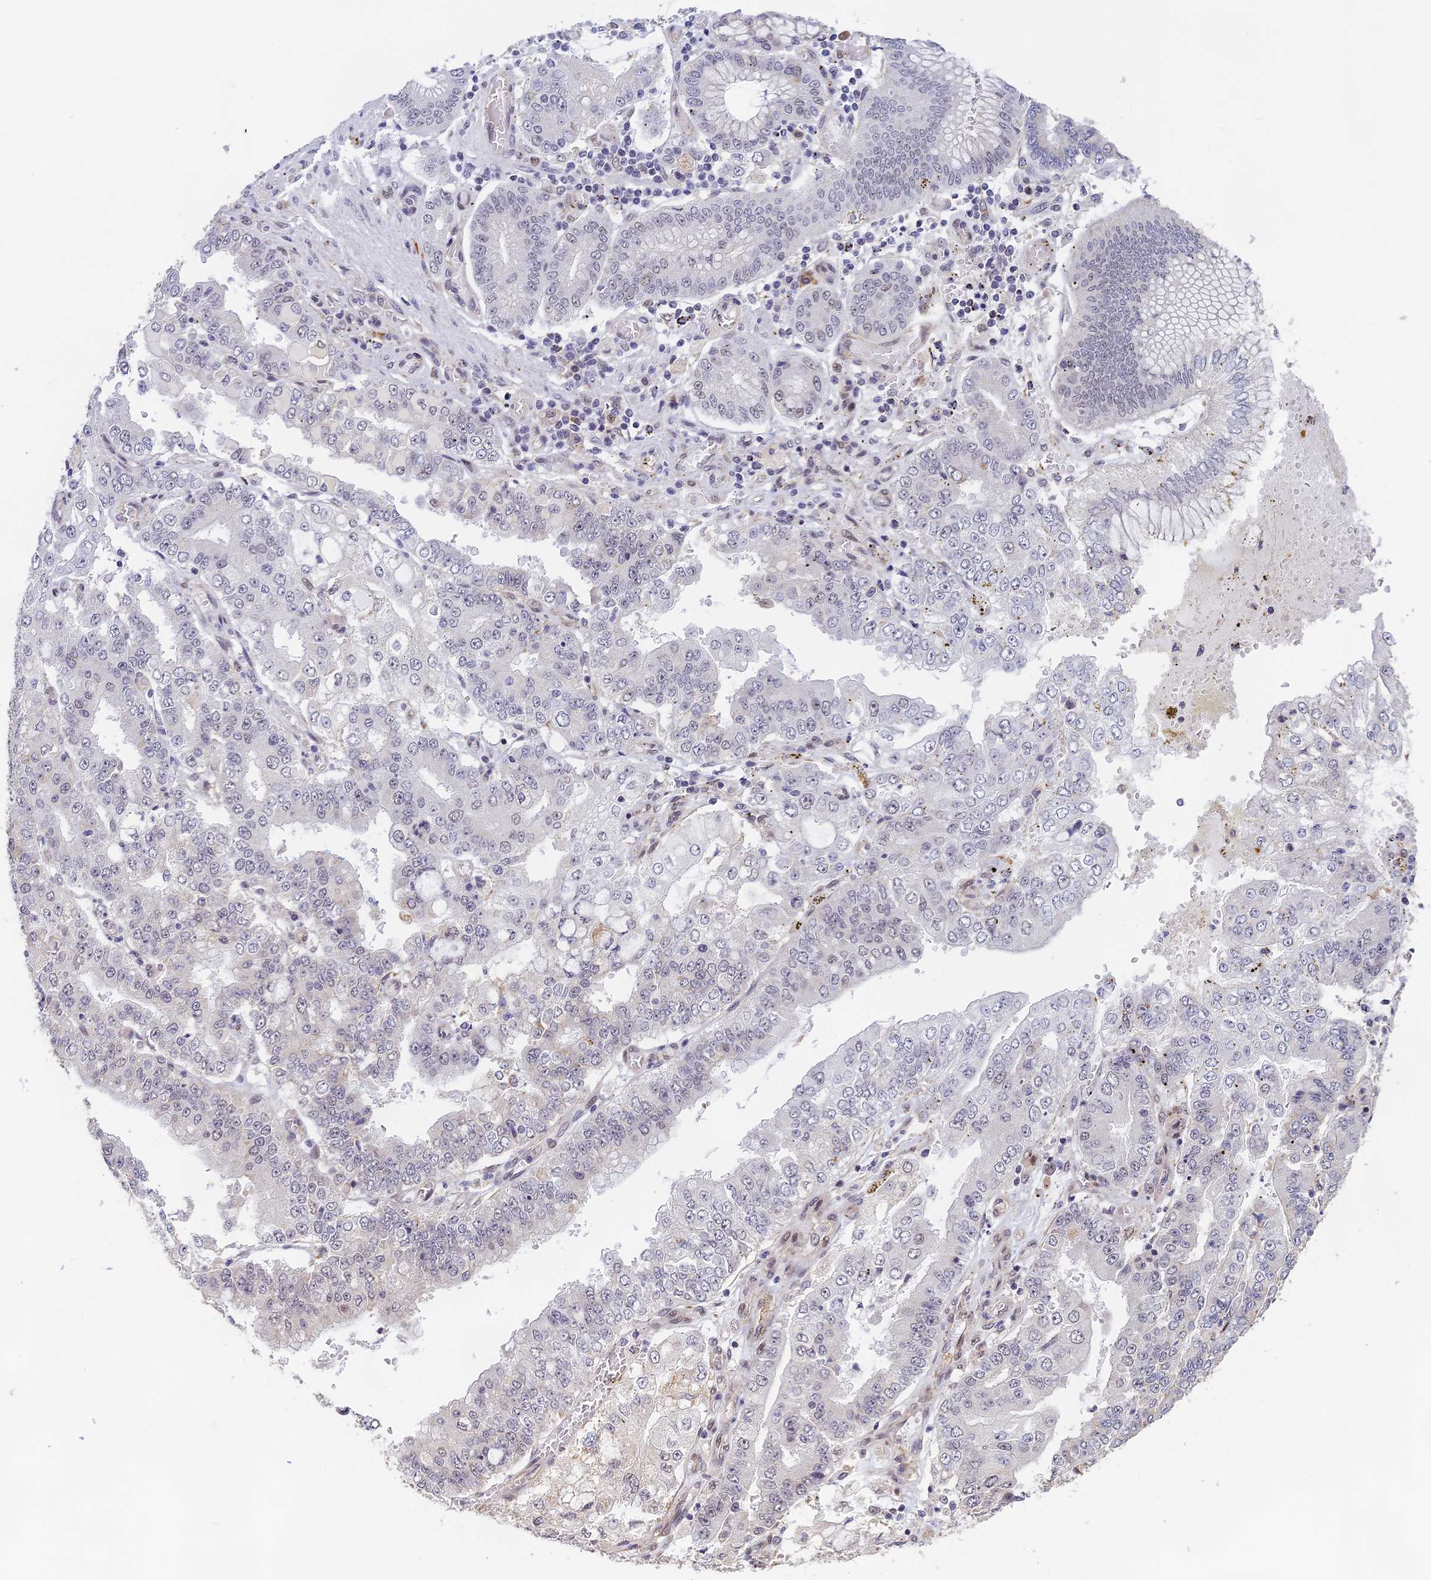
{"staining": {"intensity": "negative", "quantity": "none", "location": "none"}, "tissue": "stomach cancer", "cell_type": "Tumor cells", "image_type": "cancer", "snomed": [{"axis": "morphology", "description": "Adenocarcinoma, NOS"}, {"axis": "topography", "description": "Stomach"}], "caption": "Immunohistochemical staining of stomach adenocarcinoma exhibits no significant positivity in tumor cells.", "gene": "MORF4L1", "patient": {"sex": "male", "age": 76}}